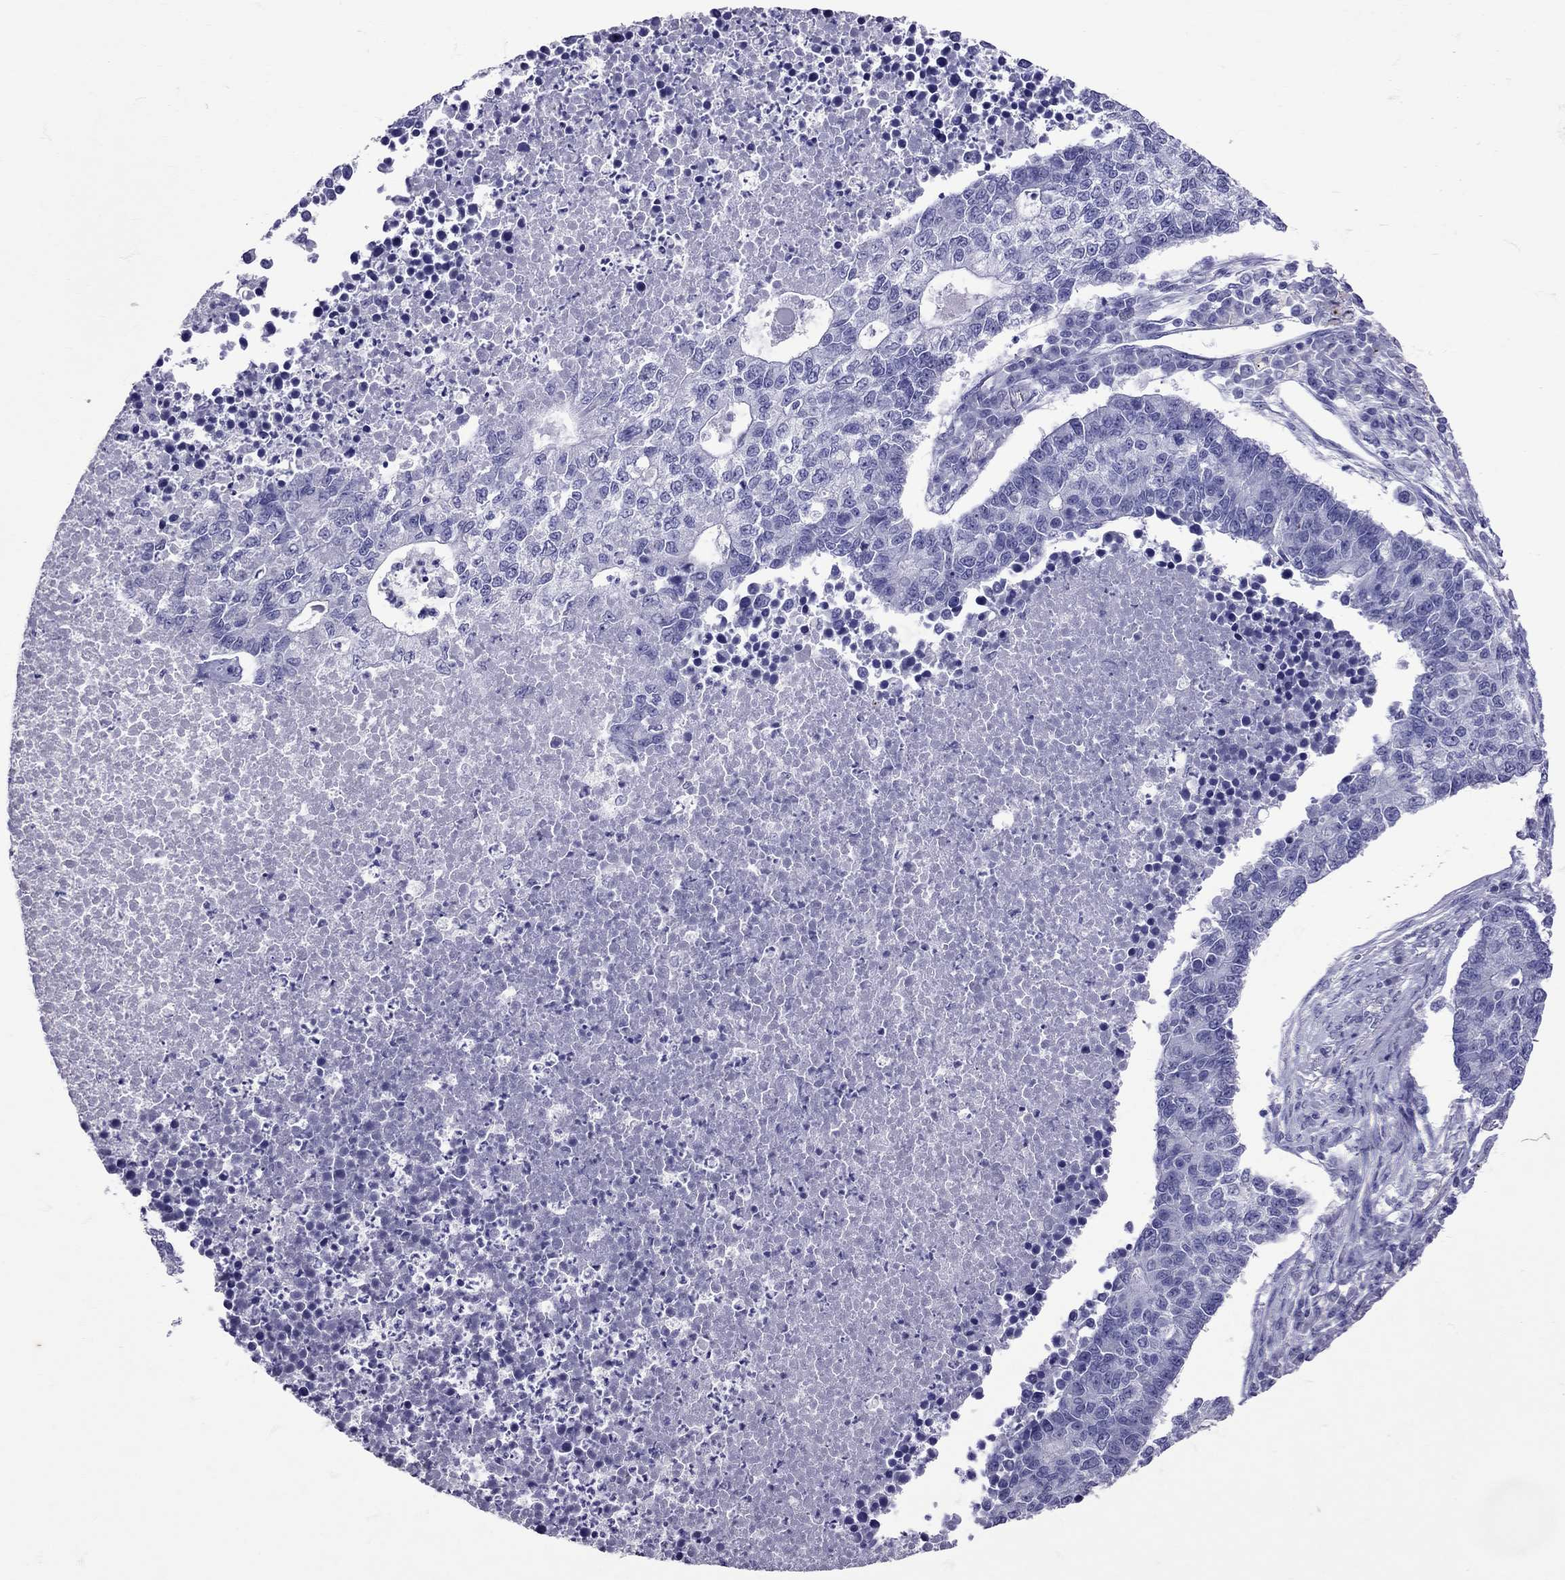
{"staining": {"intensity": "negative", "quantity": "none", "location": "none"}, "tissue": "lung cancer", "cell_type": "Tumor cells", "image_type": "cancer", "snomed": [{"axis": "morphology", "description": "Adenocarcinoma, NOS"}, {"axis": "topography", "description": "Lung"}], "caption": "High power microscopy micrograph of an IHC photomicrograph of lung cancer (adenocarcinoma), revealing no significant expression in tumor cells.", "gene": "AVP", "patient": {"sex": "male", "age": 57}}